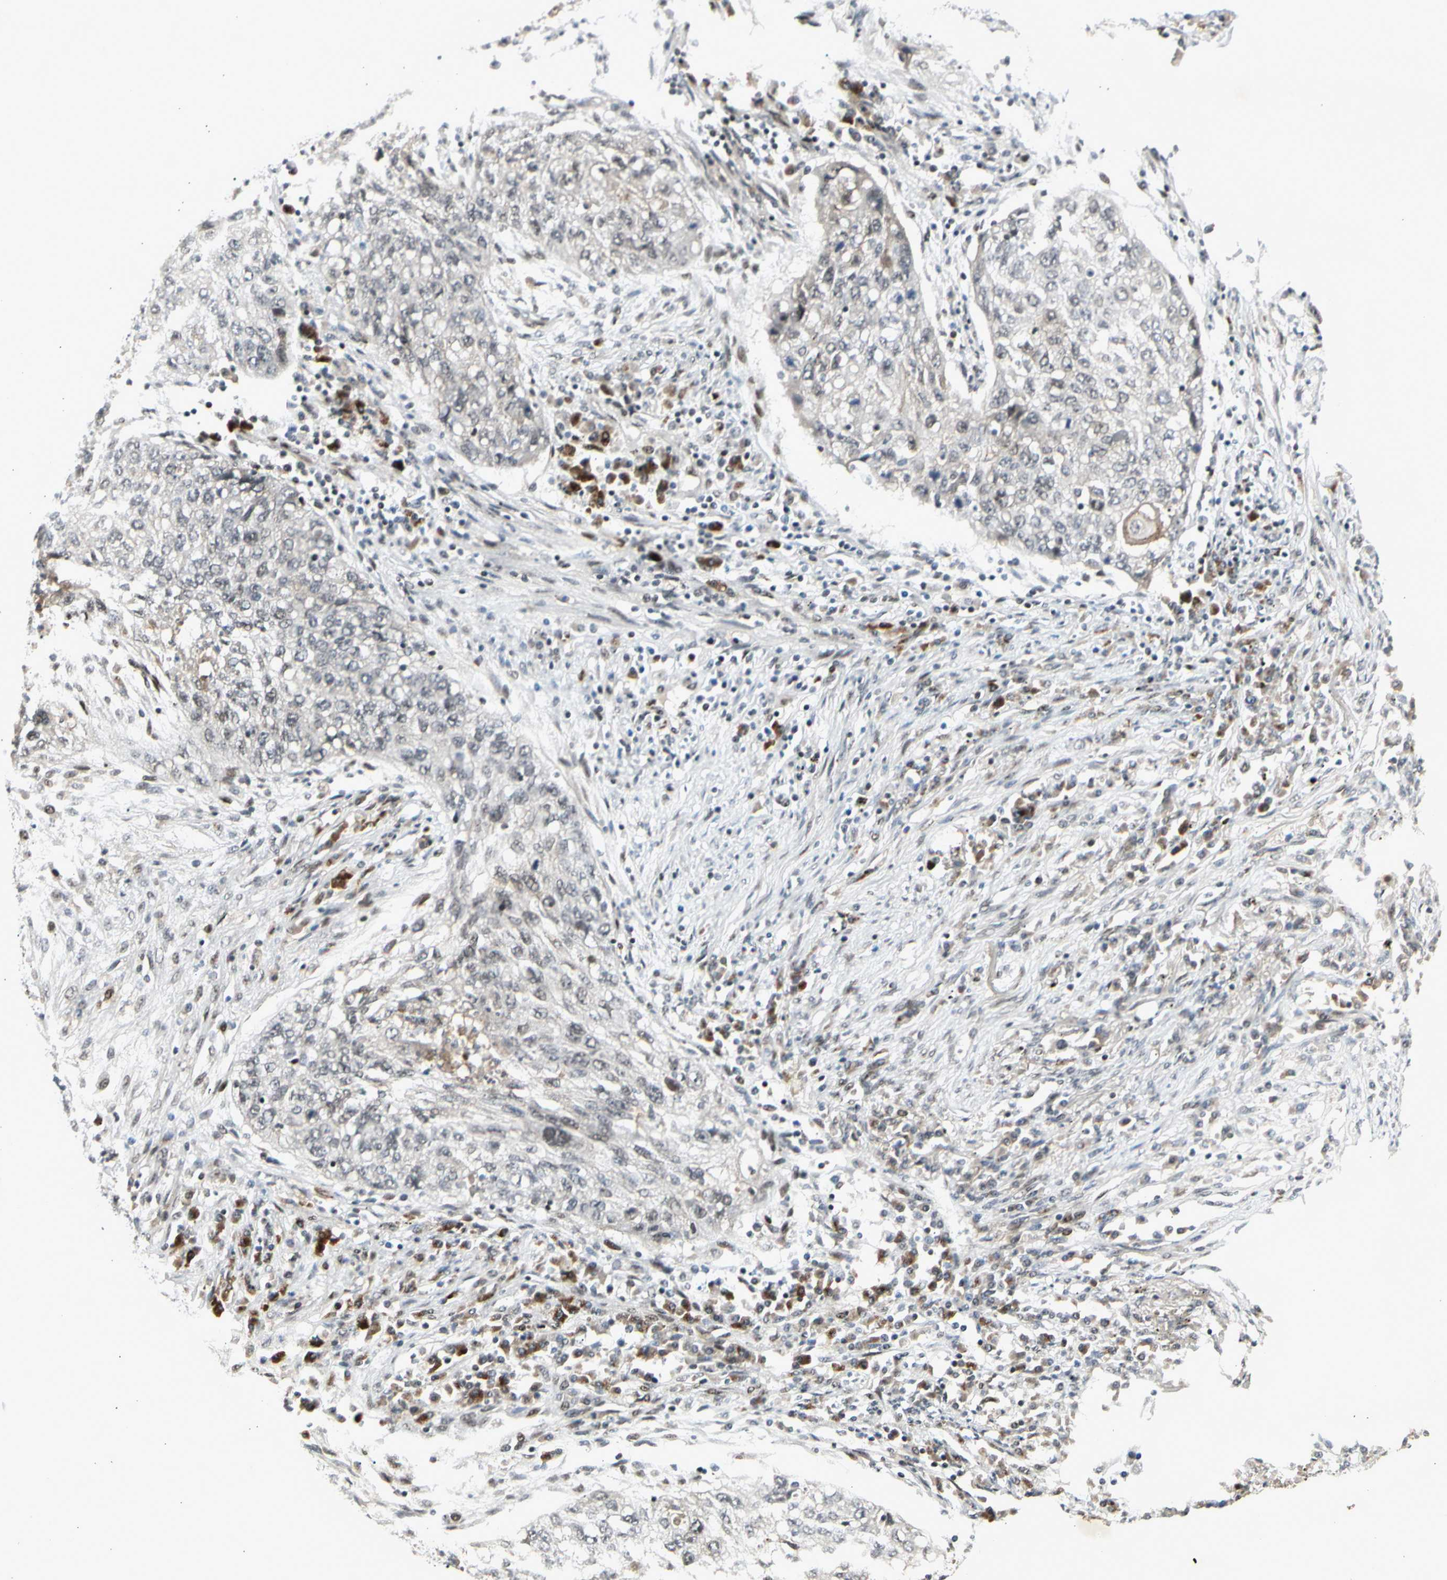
{"staining": {"intensity": "negative", "quantity": "none", "location": "none"}, "tissue": "lung cancer", "cell_type": "Tumor cells", "image_type": "cancer", "snomed": [{"axis": "morphology", "description": "Squamous cell carcinoma, NOS"}, {"axis": "topography", "description": "Lung"}], "caption": "The image demonstrates no significant positivity in tumor cells of lung cancer (squamous cell carcinoma).", "gene": "FOXJ2", "patient": {"sex": "female", "age": 63}}